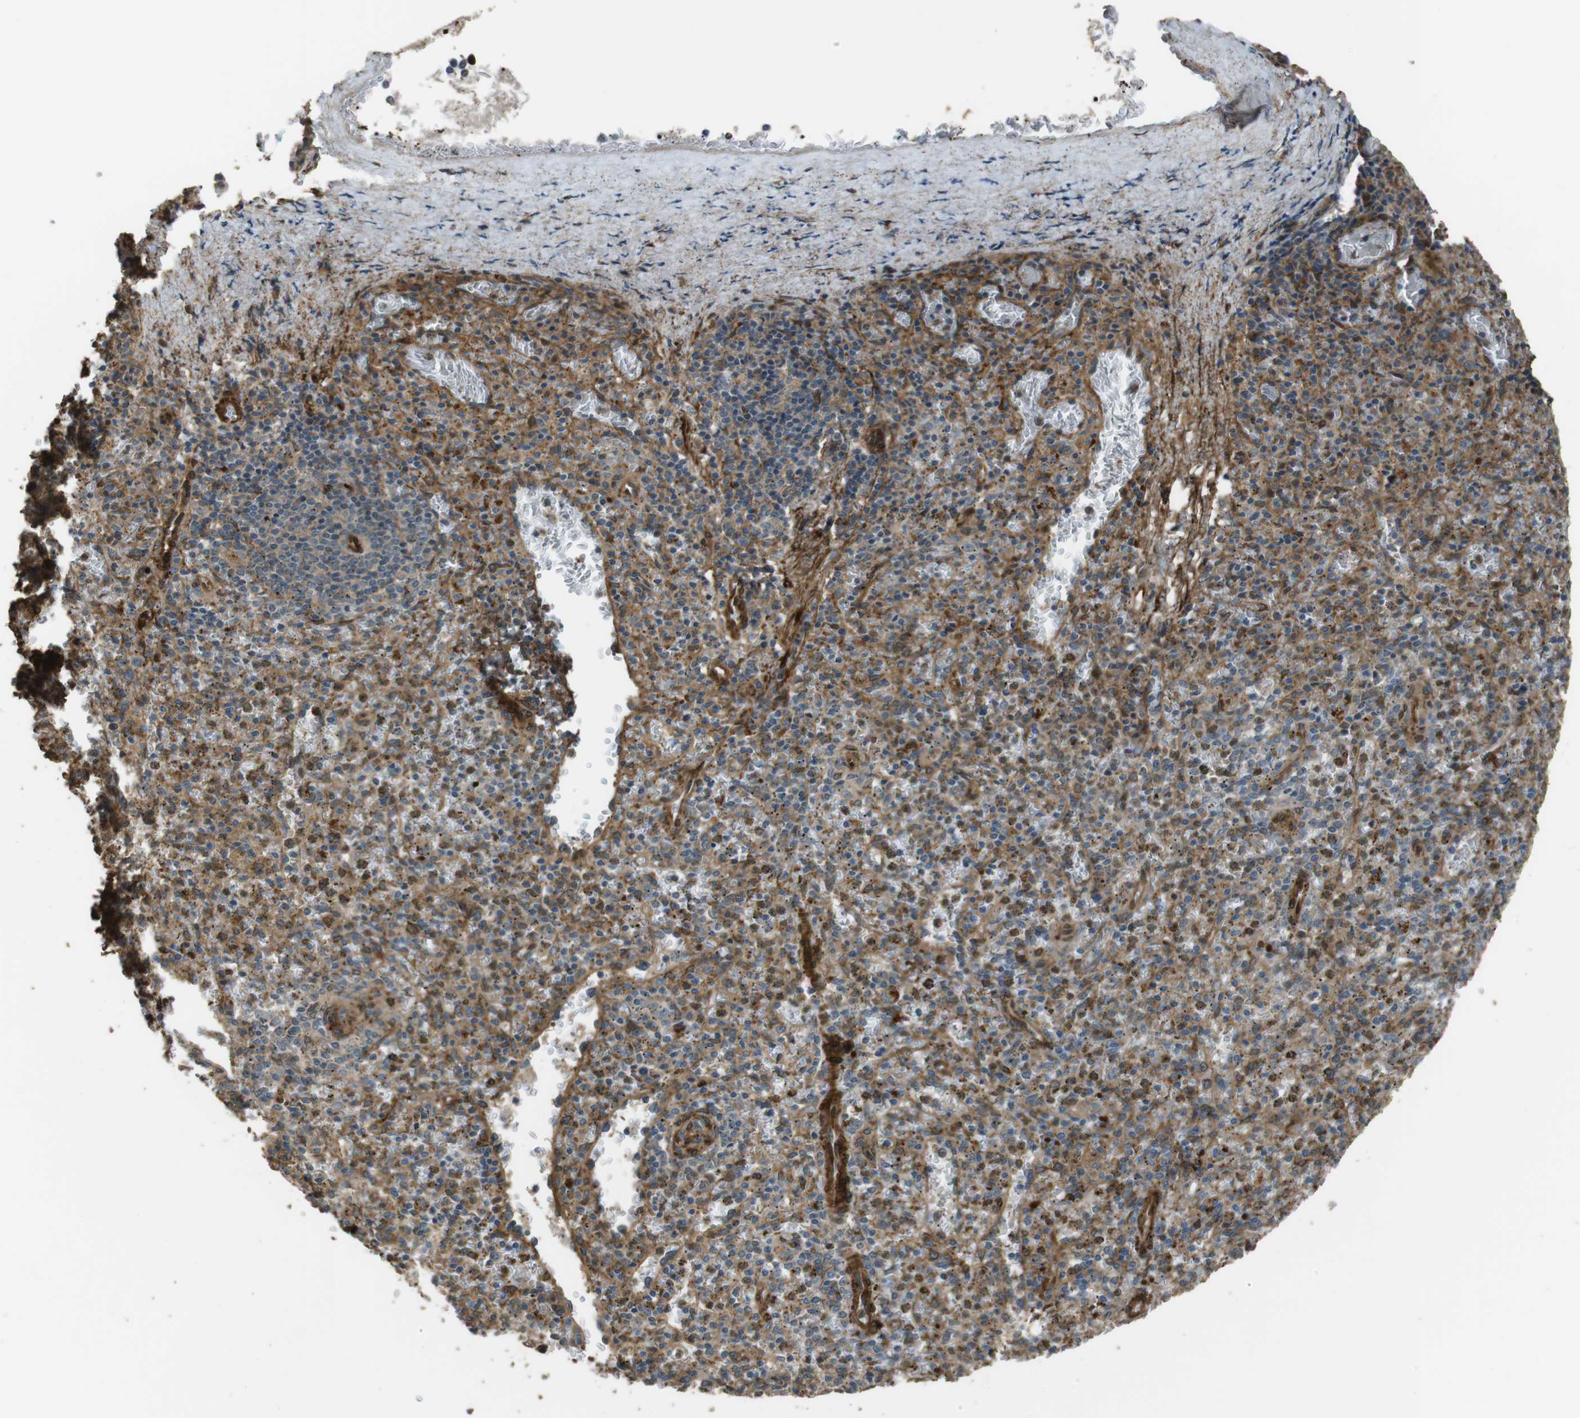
{"staining": {"intensity": "moderate", "quantity": "25%-75%", "location": "cytoplasmic/membranous"}, "tissue": "spleen", "cell_type": "Cells in red pulp", "image_type": "normal", "snomed": [{"axis": "morphology", "description": "Normal tissue, NOS"}, {"axis": "topography", "description": "Spleen"}], "caption": "A brown stain highlights moderate cytoplasmic/membranous expression of a protein in cells in red pulp of unremarkable human spleen. The staining was performed using DAB to visualize the protein expression in brown, while the nuclei were stained in blue with hematoxylin (Magnification: 20x).", "gene": "MSRB3", "patient": {"sex": "male", "age": 72}}